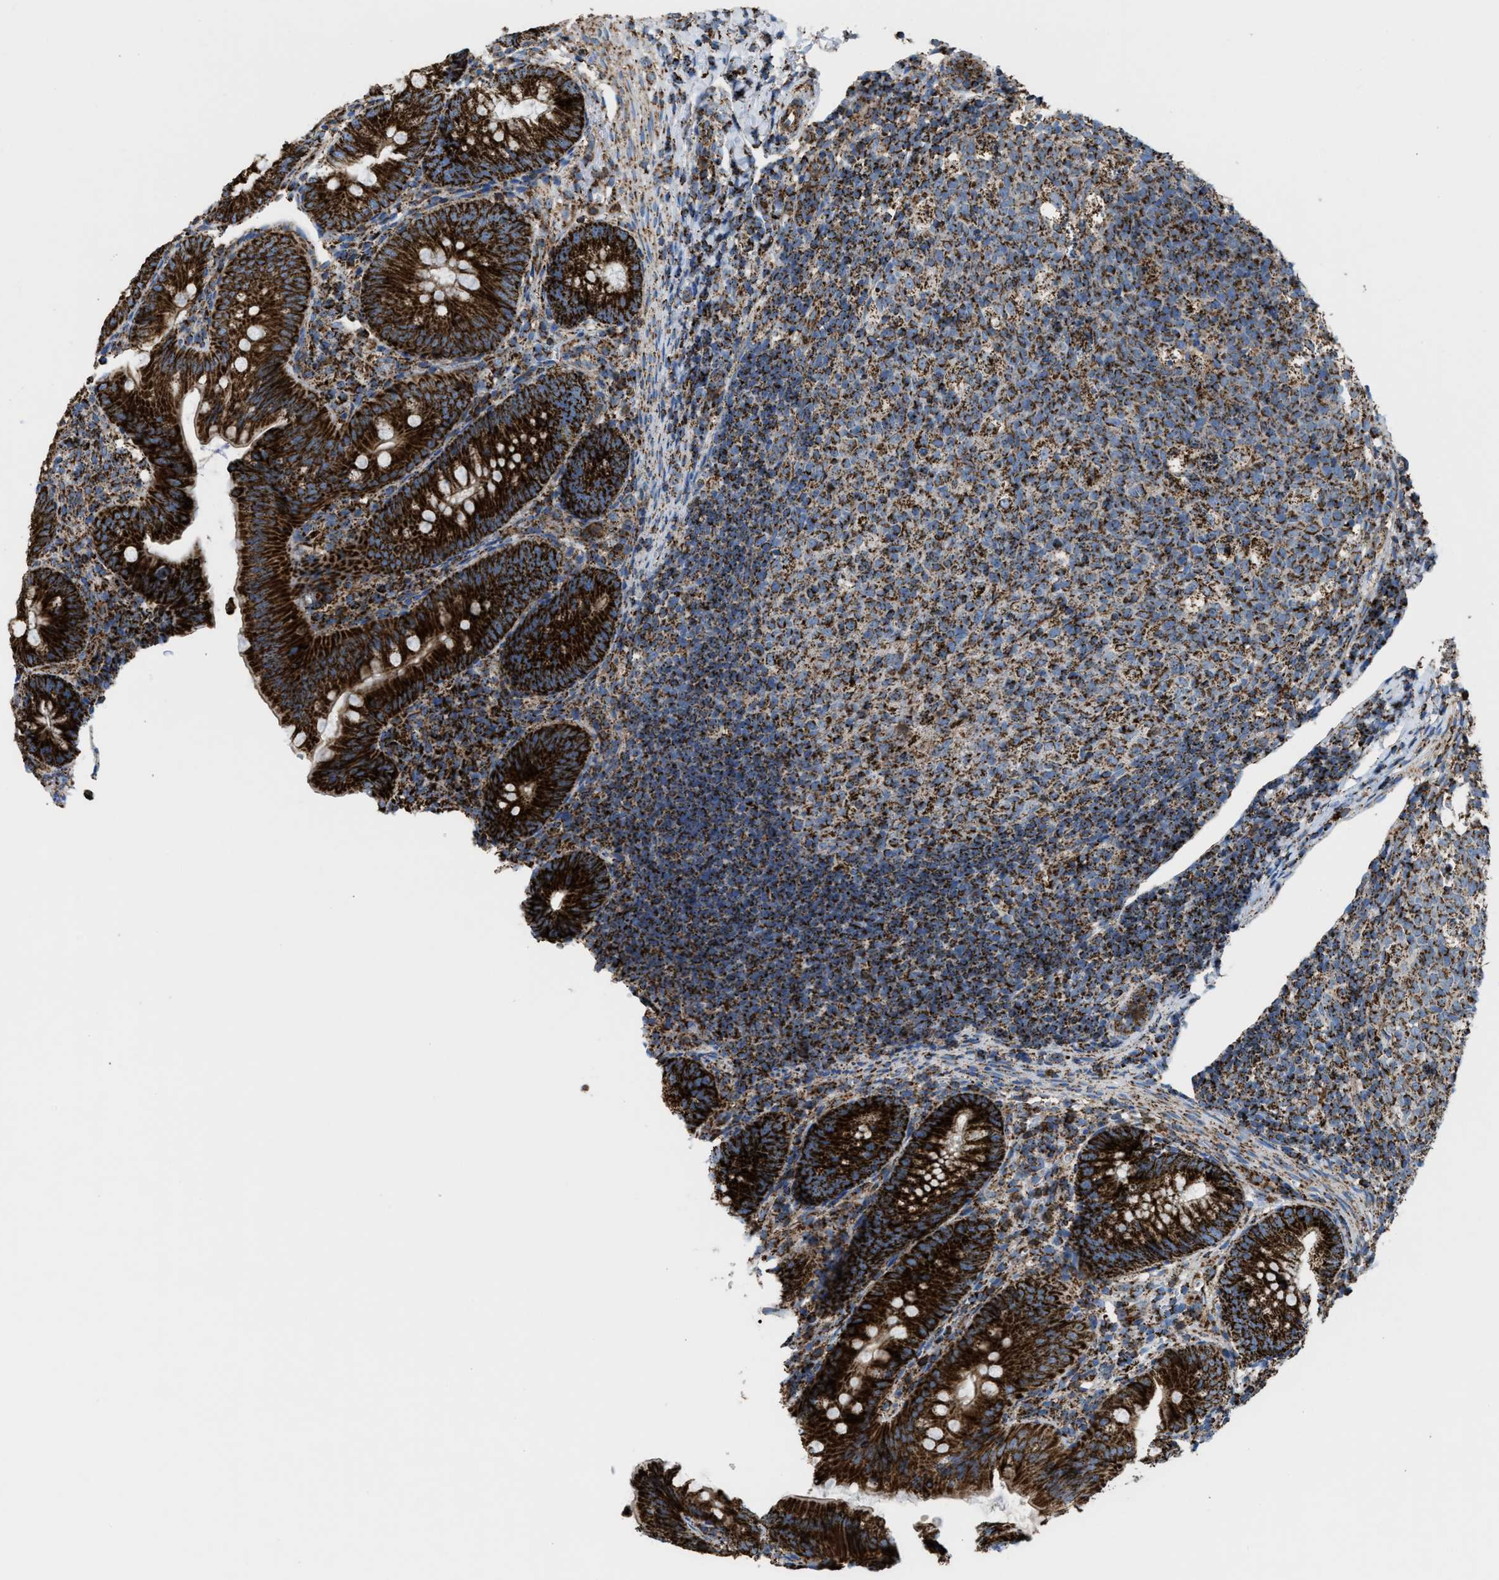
{"staining": {"intensity": "strong", "quantity": ">75%", "location": "cytoplasmic/membranous"}, "tissue": "appendix", "cell_type": "Glandular cells", "image_type": "normal", "snomed": [{"axis": "morphology", "description": "Normal tissue, NOS"}, {"axis": "topography", "description": "Appendix"}], "caption": "IHC staining of normal appendix, which displays high levels of strong cytoplasmic/membranous staining in approximately >75% of glandular cells indicating strong cytoplasmic/membranous protein staining. The staining was performed using DAB (3,3'-diaminobenzidine) (brown) for protein detection and nuclei were counterstained in hematoxylin (blue).", "gene": "ECHS1", "patient": {"sex": "male", "age": 1}}